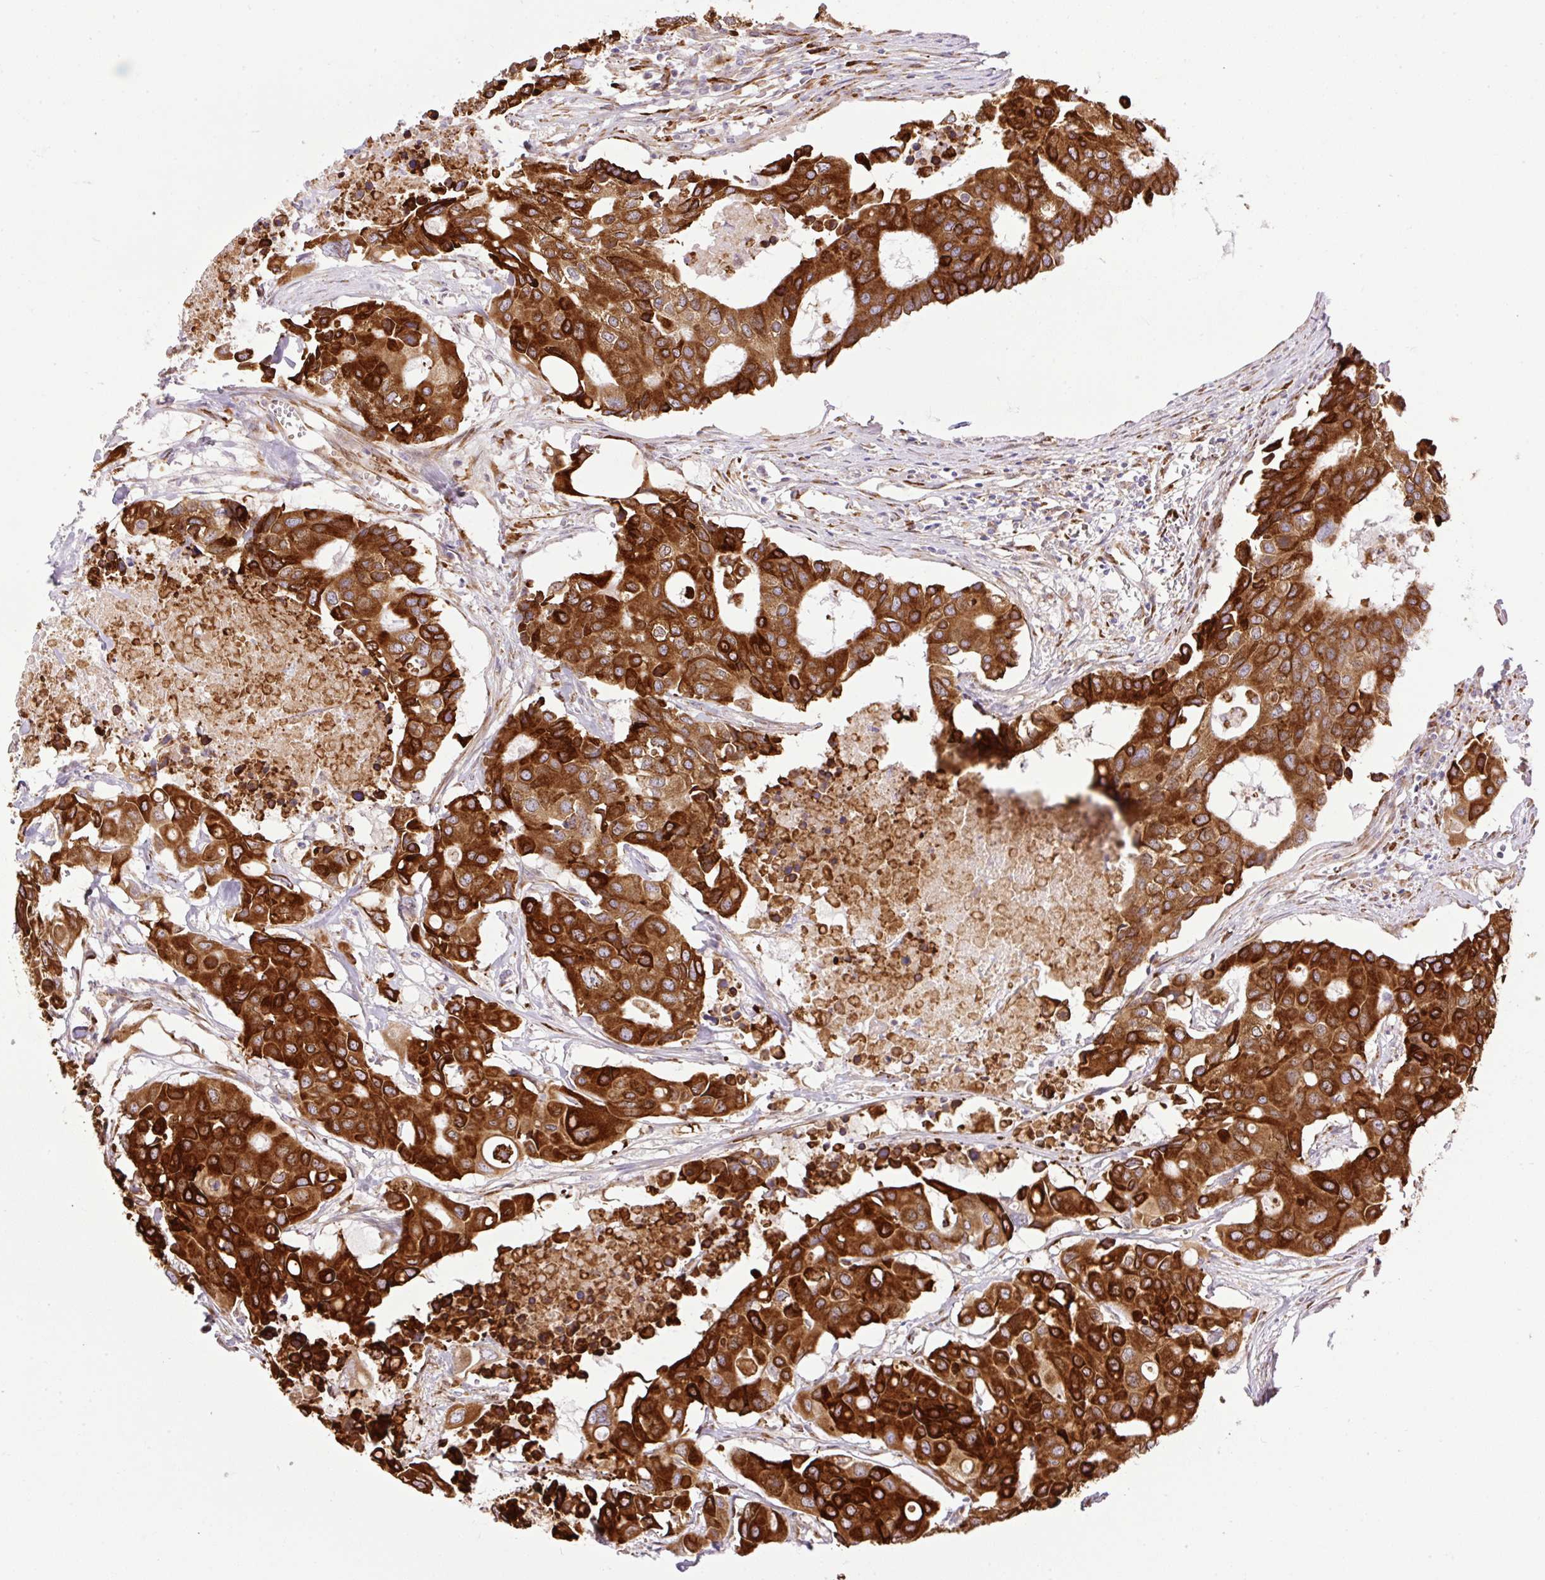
{"staining": {"intensity": "strong", "quantity": ">75%", "location": "cytoplasmic/membranous"}, "tissue": "colorectal cancer", "cell_type": "Tumor cells", "image_type": "cancer", "snomed": [{"axis": "morphology", "description": "Adenocarcinoma, NOS"}, {"axis": "topography", "description": "Colon"}], "caption": "Strong cytoplasmic/membranous positivity is appreciated in approximately >75% of tumor cells in colorectal cancer (adenocarcinoma).", "gene": "RAB30", "patient": {"sex": "male", "age": 77}}